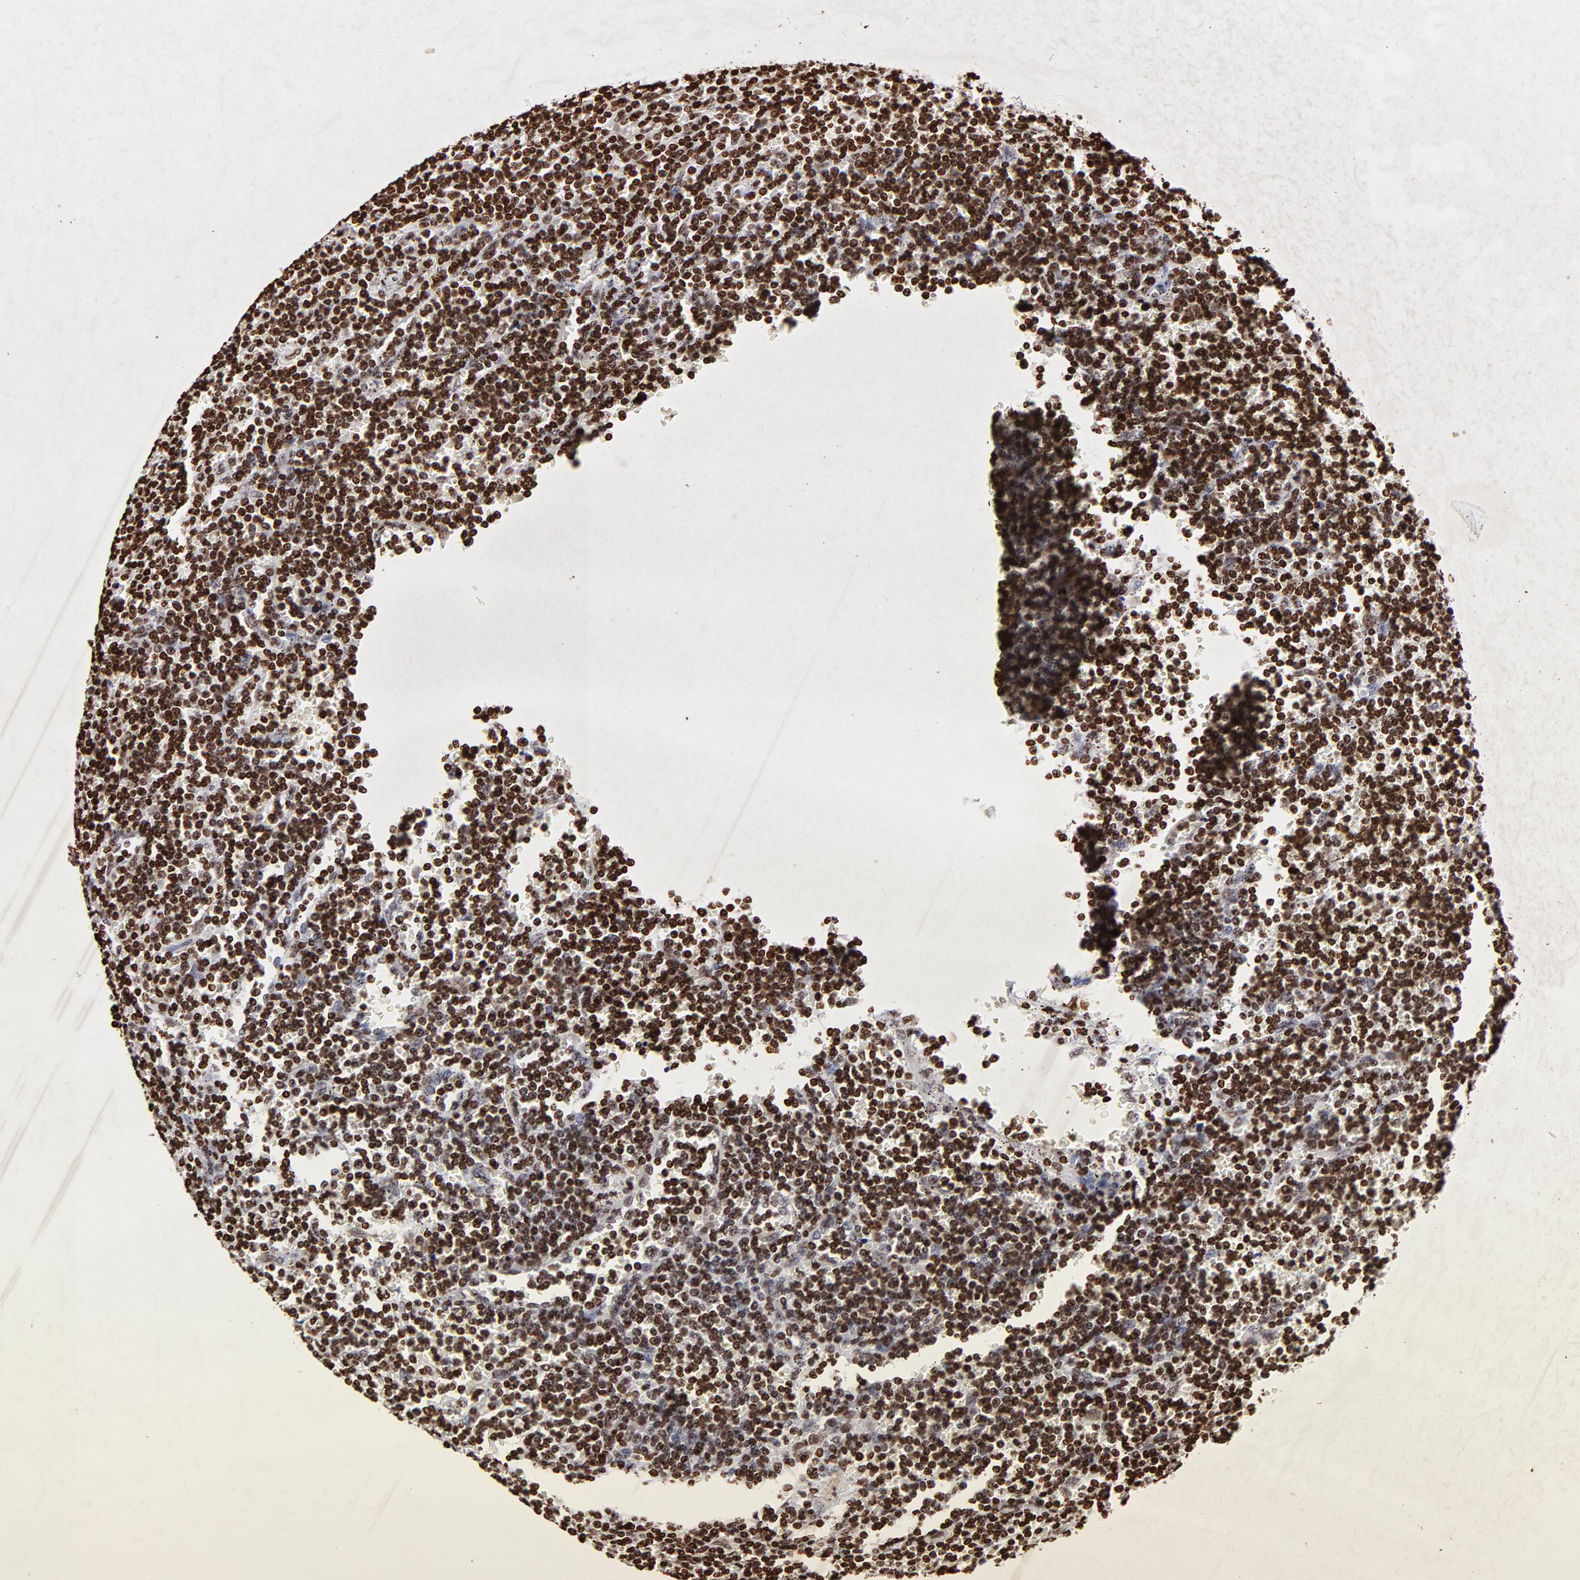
{"staining": {"intensity": "strong", "quantity": ">75%", "location": "nuclear"}, "tissue": "lymphoma", "cell_type": "Tumor cells", "image_type": "cancer", "snomed": [{"axis": "morphology", "description": "Malignant lymphoma, non-Hodgkin's type, Low grade"}, {"axis": "topography", "description": "Spleen"}], "caption": "High-power microscopy captured an IHC photomicrograph of lymphoma, revealing strong nuclear staining in approximately >75% of tumor cells.", "gene": "FBH1", "patient": {"sex": "male", "age": 80}}